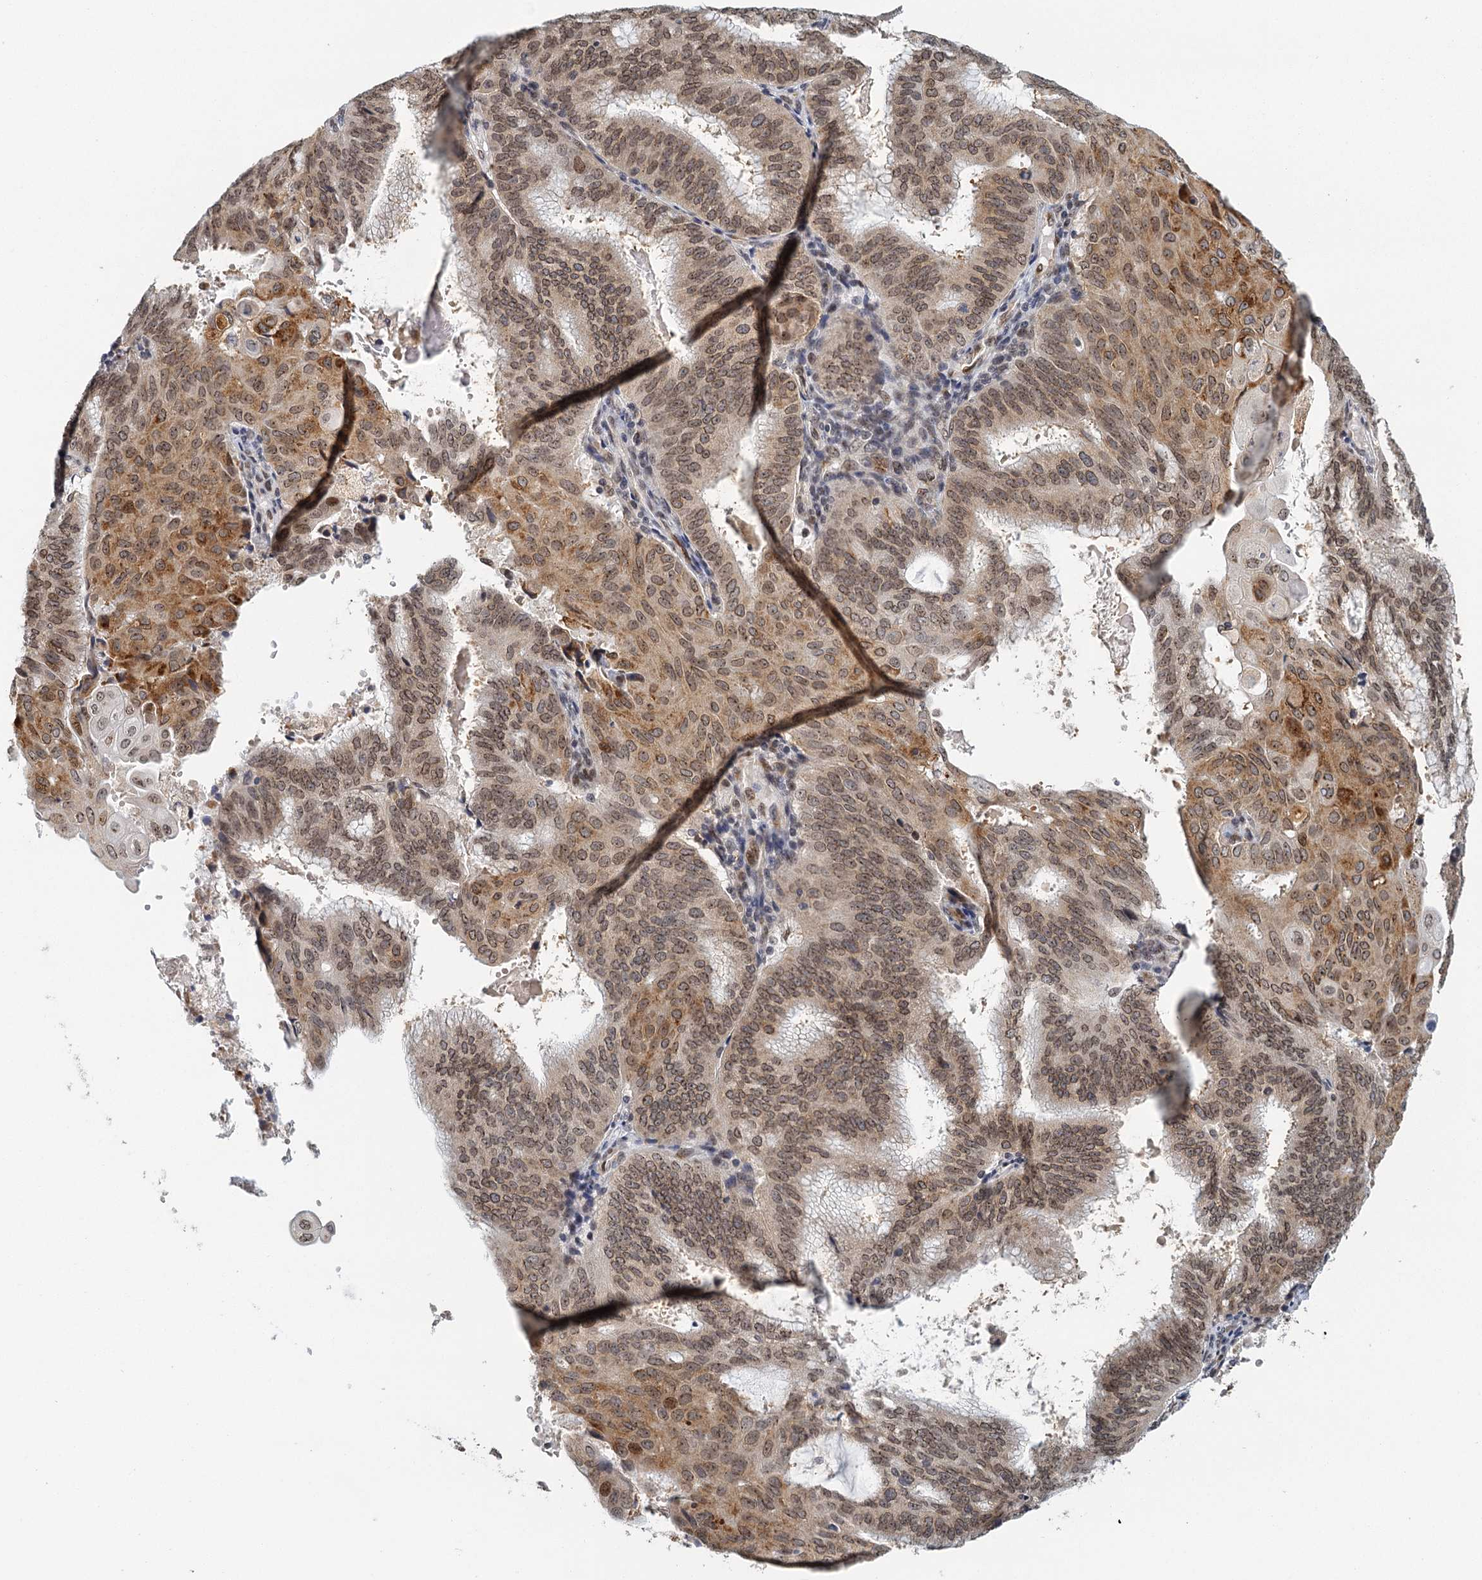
{"staining": {"intensity": "moderate", "quantity": ">75%", "location": "cytoplasmic/membranous,nuclear"}, "tissue": "endometrial cancer", "cell_type": "Tumor cells", "image_type": "cancer", "snomed": [{"axis": "morphology", "description": "Adenocarcinoma, NOS"}, {"axis": "topography", "description": "Endometrium"}], "caption": "Tumor cells display medium levels of moderate cytoplasmic/membranous and nuclear positivity in approximately >75% of cells in human adenocarcinoma (endometrial).", "gene": "TREX1", "patient": {"sex": "female", "age": 49}}